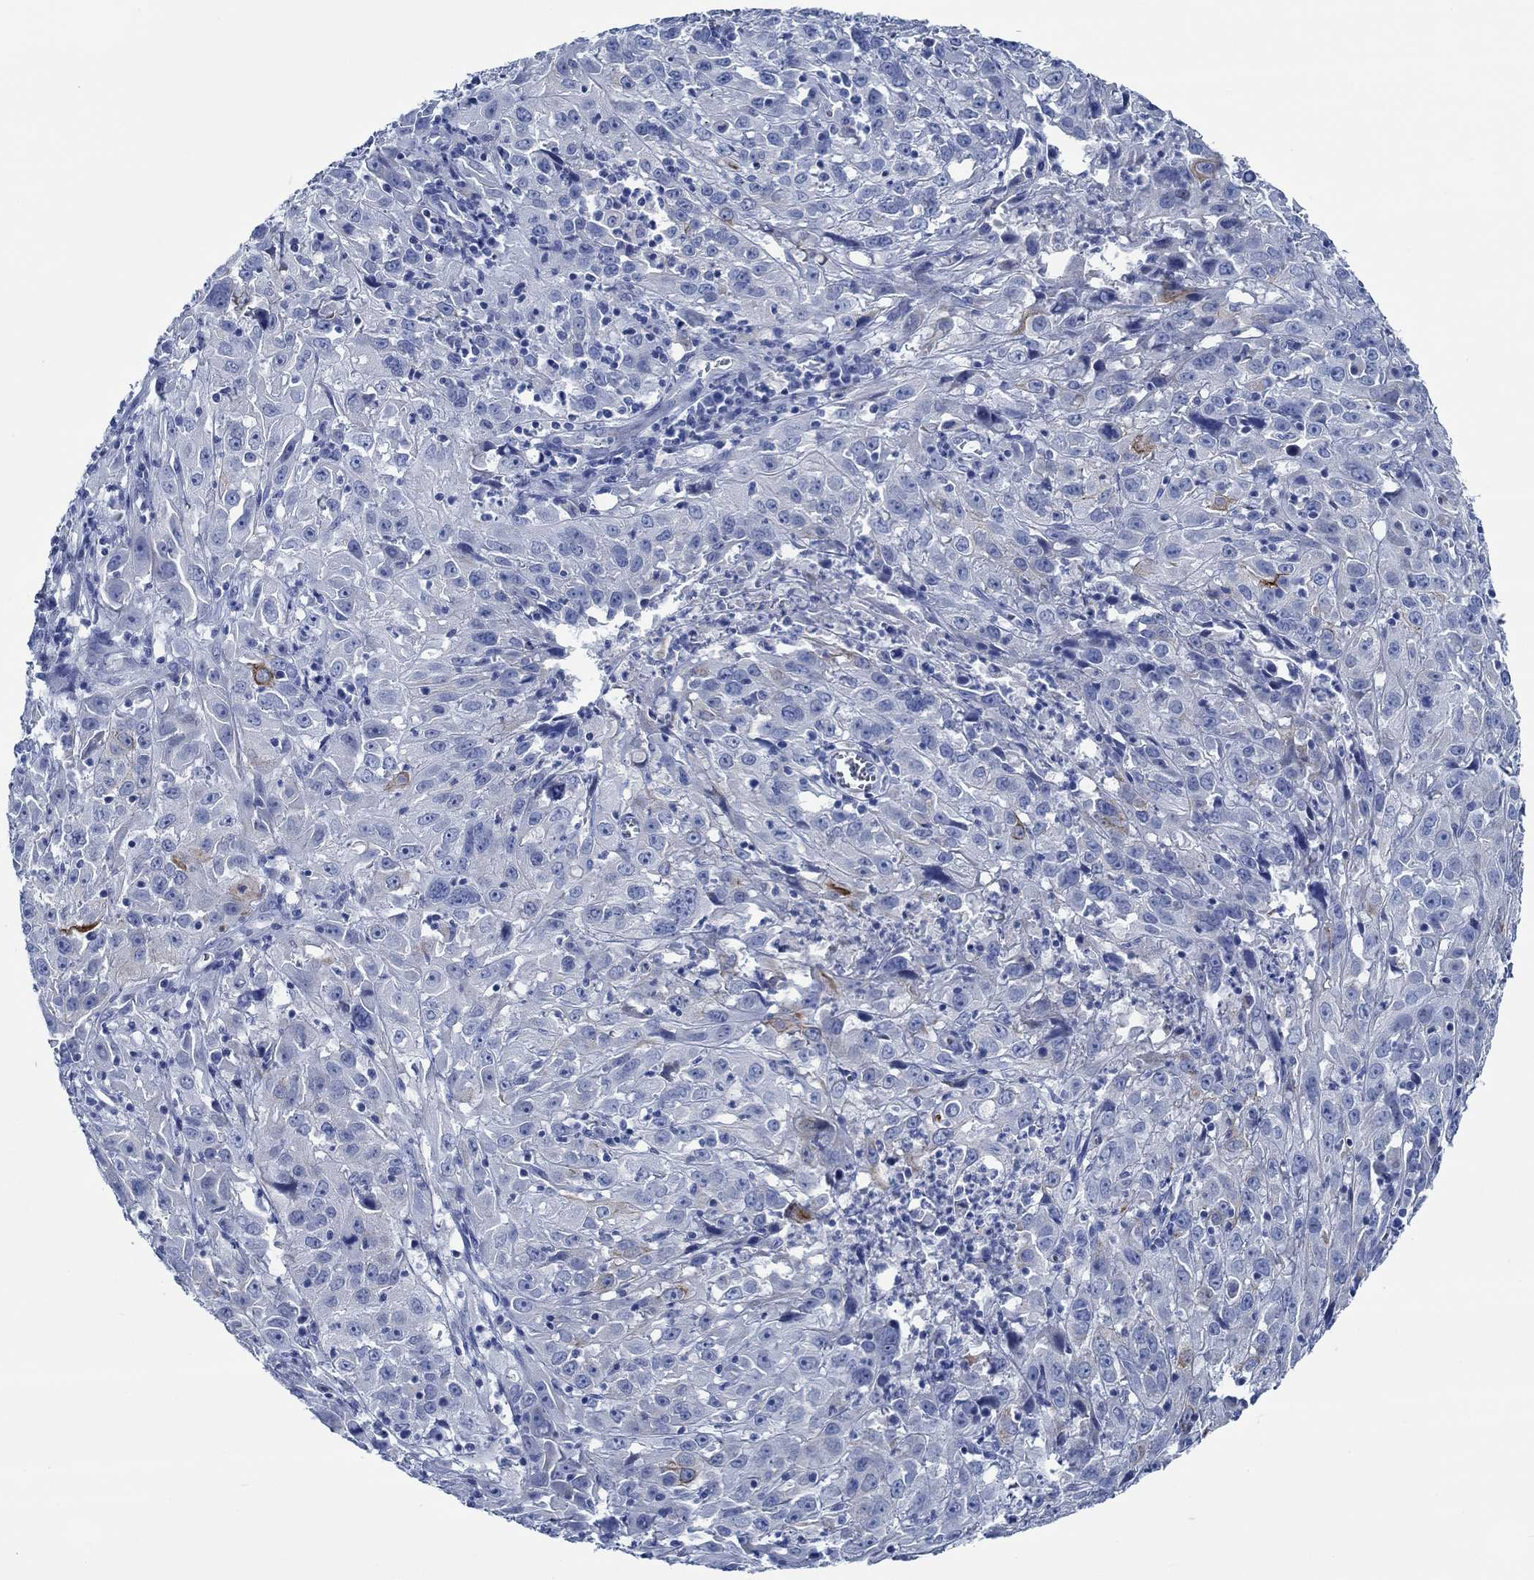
{"staining": {"intensity": "negative", "quantity": "none", "location": "none"}, "tissue": "cervical cancer", "cell_type": "Tumor cells", "image_type": "cancer", "snomed": [{"axis": "morphology", "description": "Squamous cell carcinoma, NOS"}, {"axis": "topography", "description": "Cervix"}], "caption": "Cervical cancer stained for a protein using immunohistochemistry (IHC) shows no positivity tumor cells.", "gene": "SVEP1", "patient": {"sex": "female", "age": 32}}